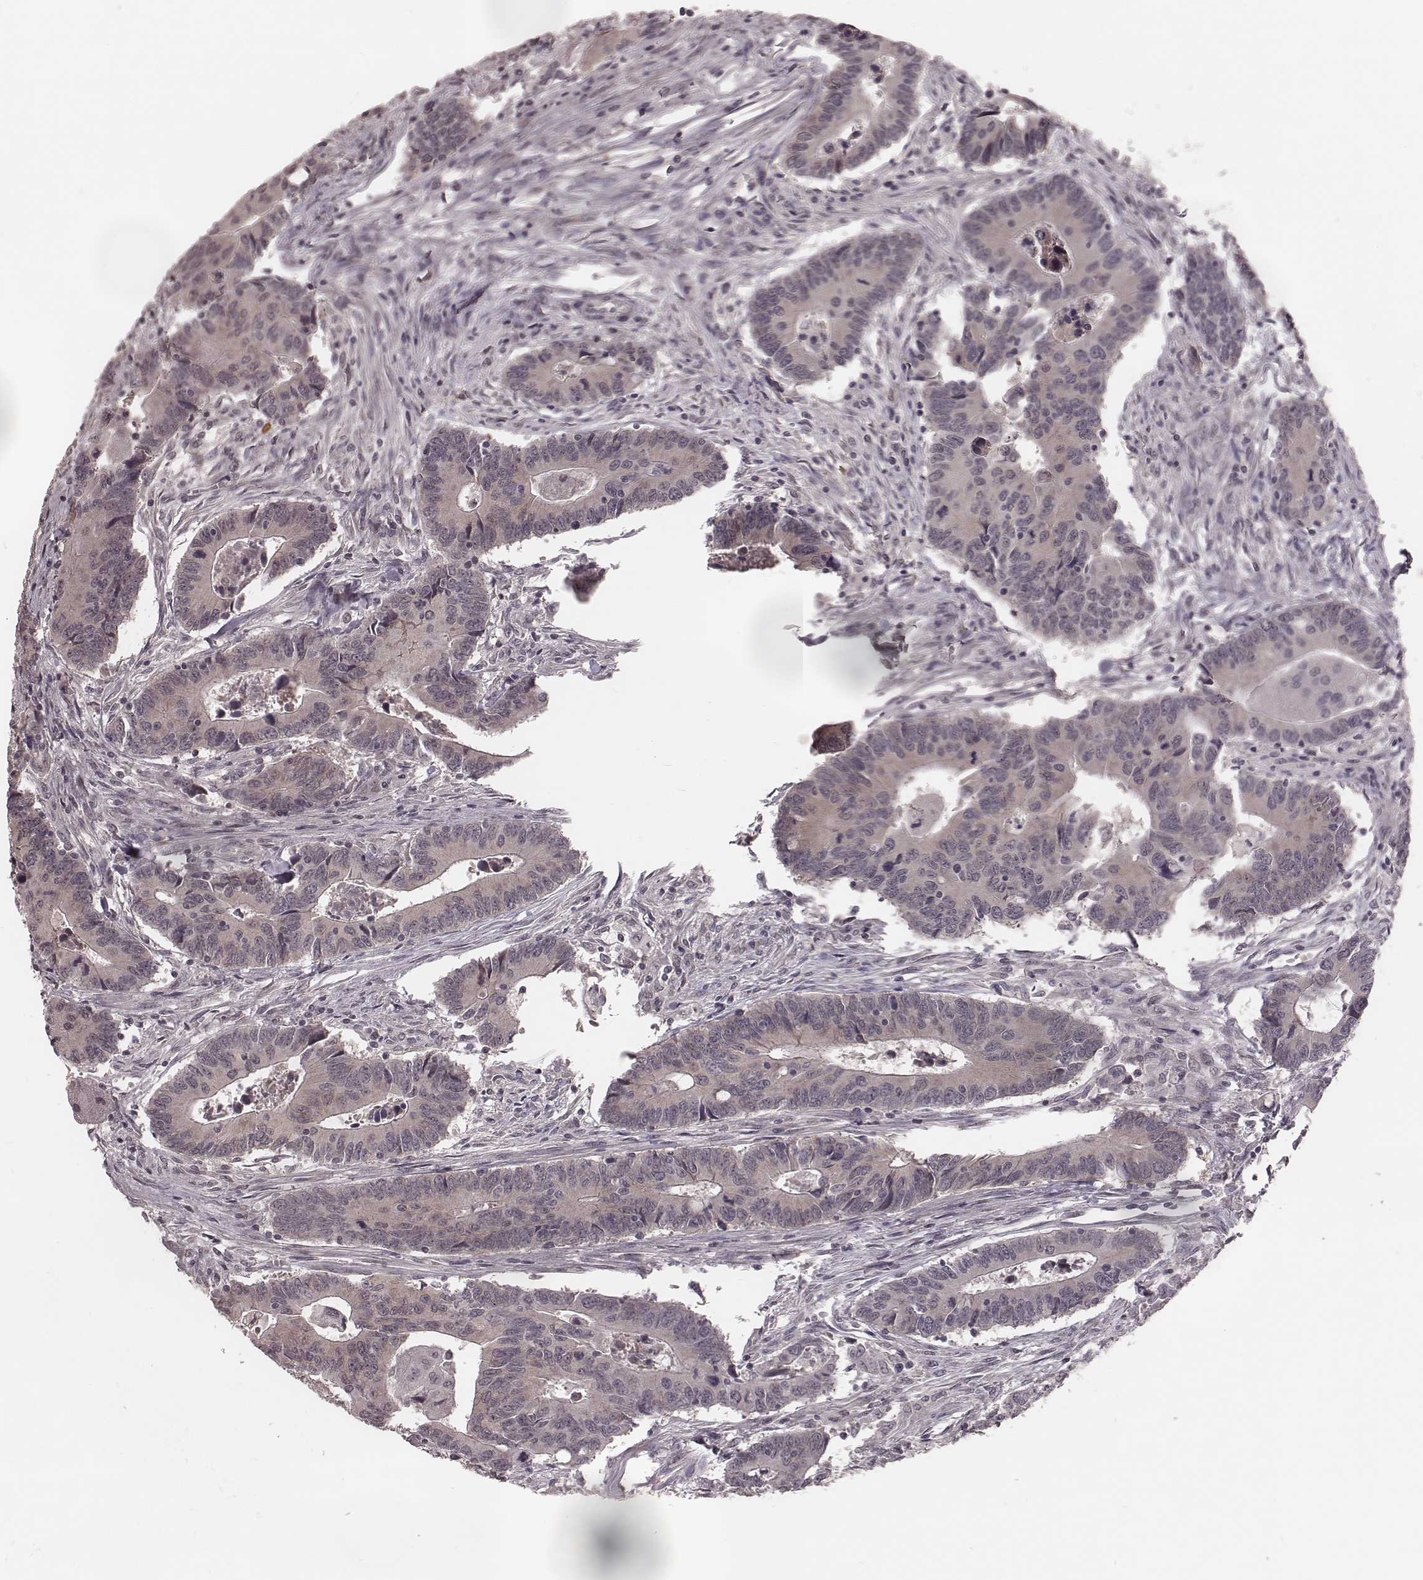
{"staining": {"intensity": "negative", "quantity": "none", "location": "none"}, "tissue": "colorectal cancer", "cell_type": "Tumor cells", "image_type": "cancer", "snomed": [{"axis": "morphology", "description": "Adenocarcinoma, NOS"}, {"axis": "topography", "description": "Rectum"}], "caption": "Image shows no protein staining in tumor cells of colorectal cancer (adenocarcinoma) tissue.", "gene": "IL5", "patient": {"sex": "male", "age": 67}}